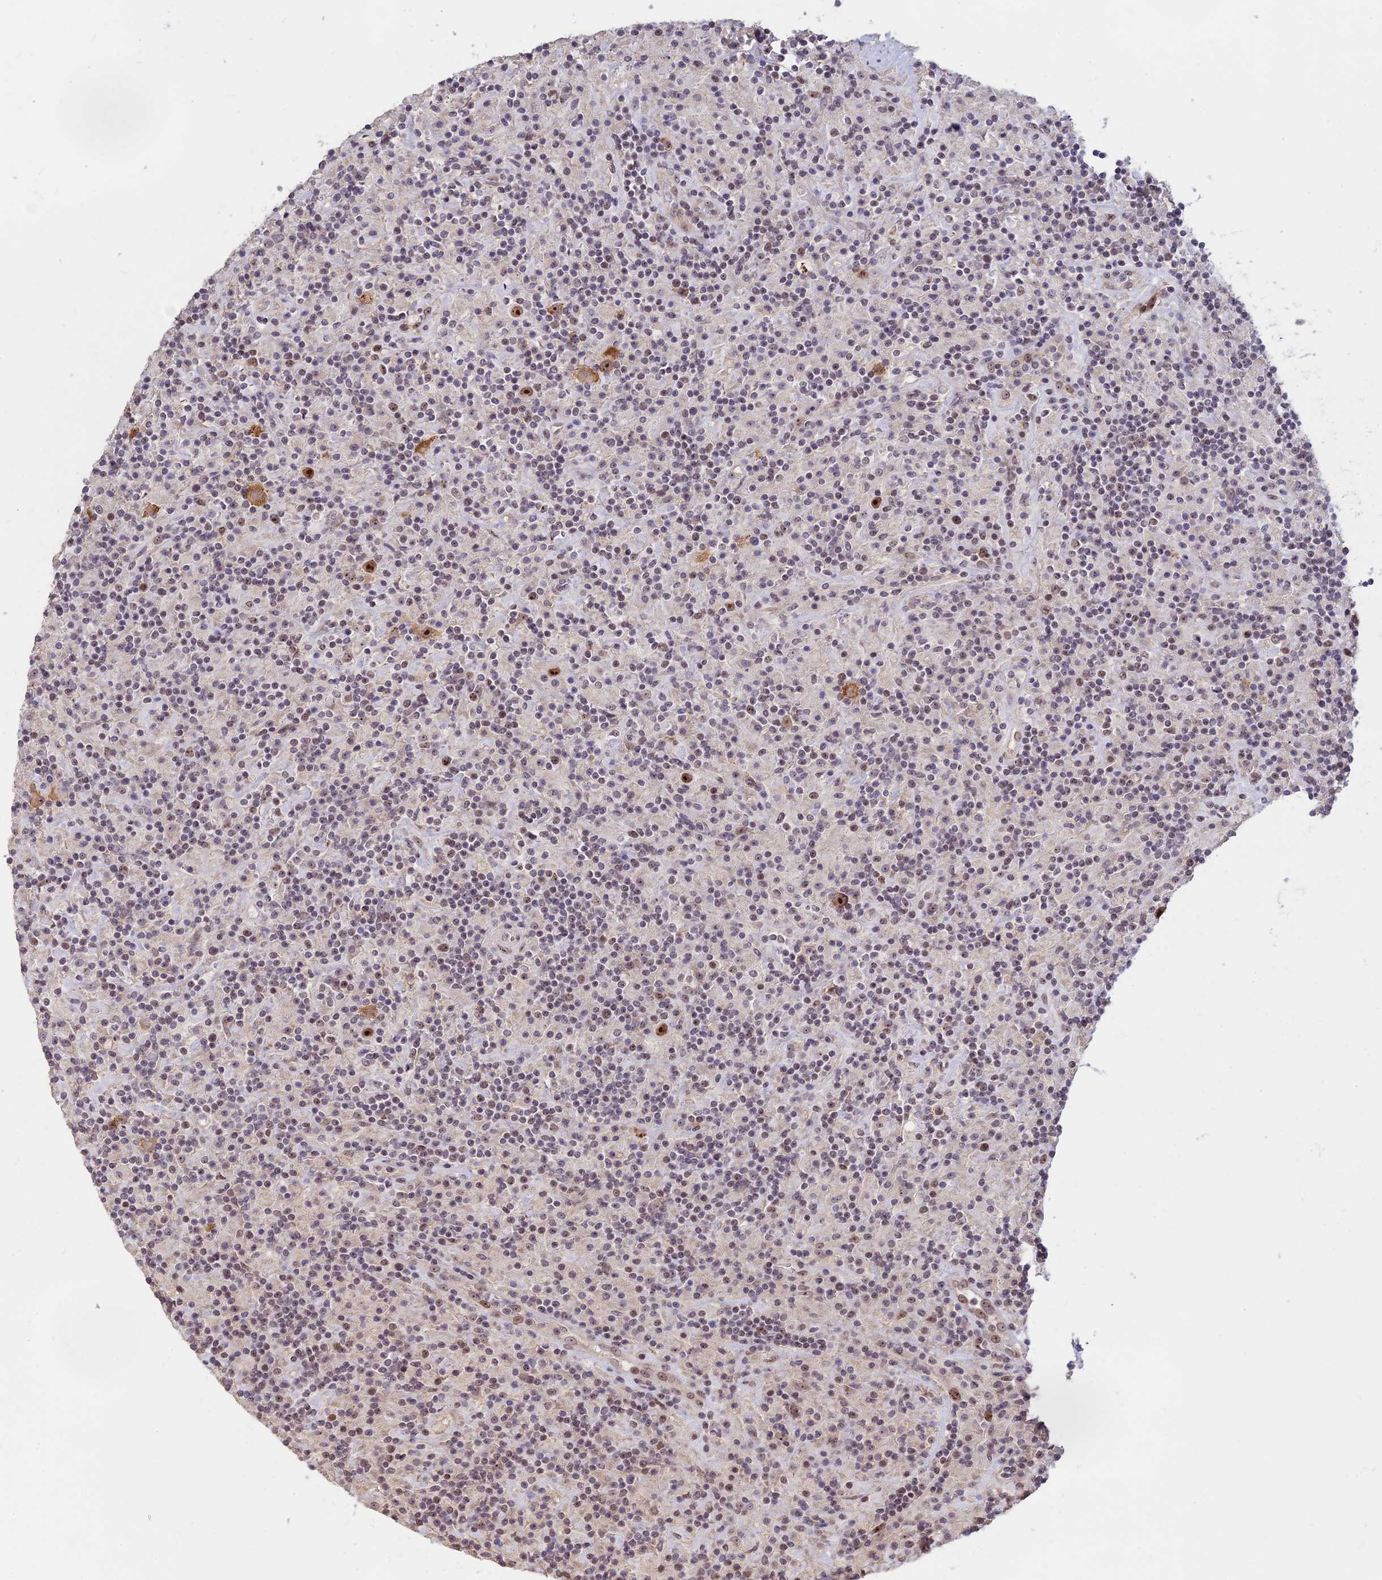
{"staining": {"intensity": "strong", "quantity": ">75%", "location": "cytoplasmic/membranous,nuclear"}, "tissue": "lymphoma", "cell_type": "Tumor cells", "image_type": "cancer", "snomed": [{"axis": "morphology", "description": "Hodgkin's disease, NOS"}, {"axis": "topography", "description": "Lymph node"}], "caption": "Protein staining of lymphoma tissue shows strong cytoplasmic/membranous and nuclear expression in approximately >75% of tumor cells.", "gene": "POLR1G", "patient": {"sex": "male", "age": 70}}